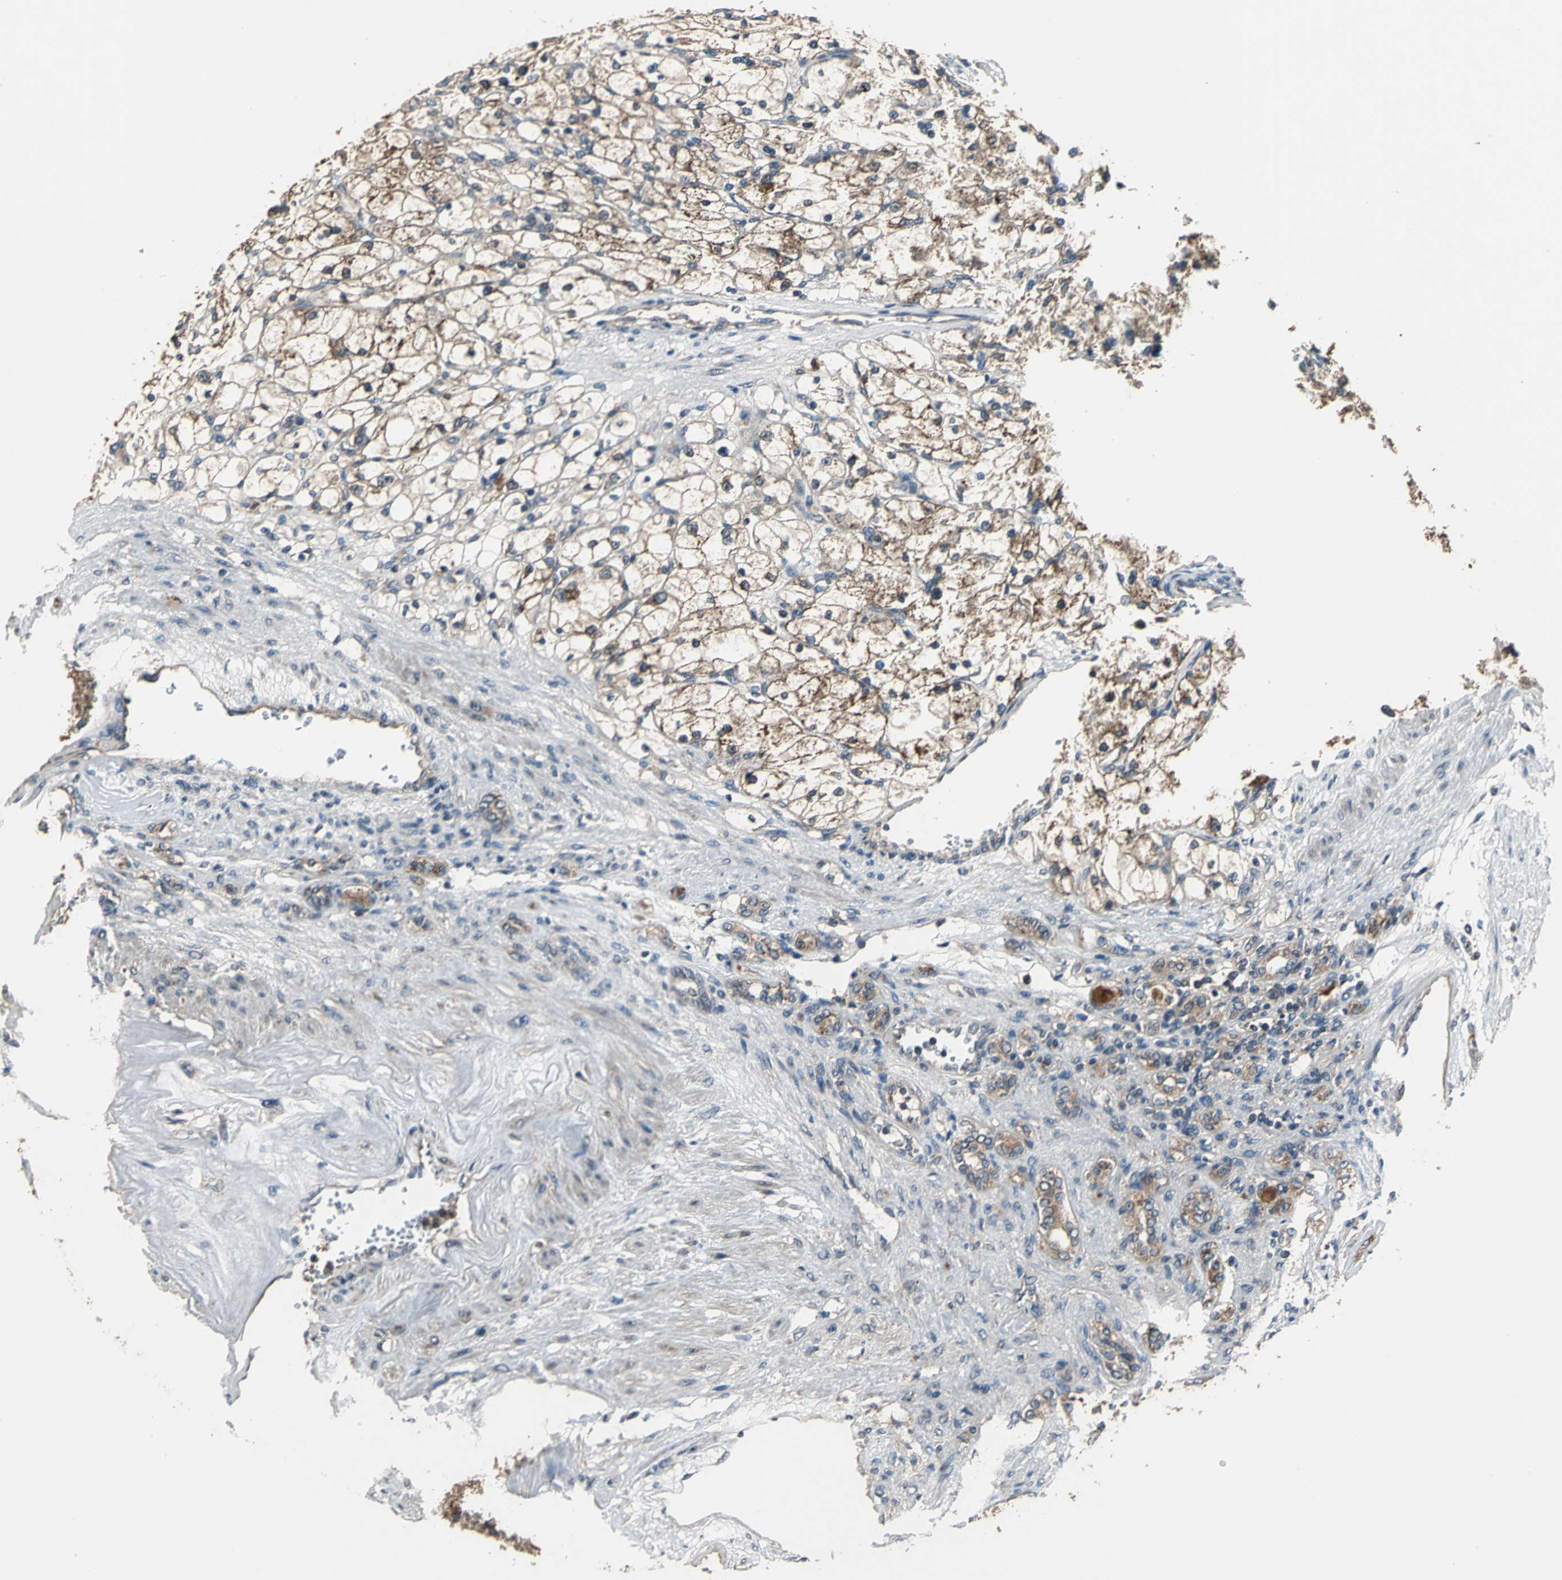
{"staining": {"intensity": "moderate", "quantity": ">75%", "location": "cytoplasmic/membranous"}, "tissue": "renal cancer", "cell_type": "Tumor cells", "image_type": "cancer", "snomed": [{"axis": "morphology", "description": "Adenocarcinoma, NOS"}, {"axis": "topography", "description": "Kidney"}], "caption": "This image exhibits renal cancer stained with IHC to label a protein in brown. The cytoplasmic/membranous of tumor cells show moderate positivity for the protein. Nuclei are counter-stained blue.", "gene": "ZNF608", "patient": {"sex": "female", "age": 83}}